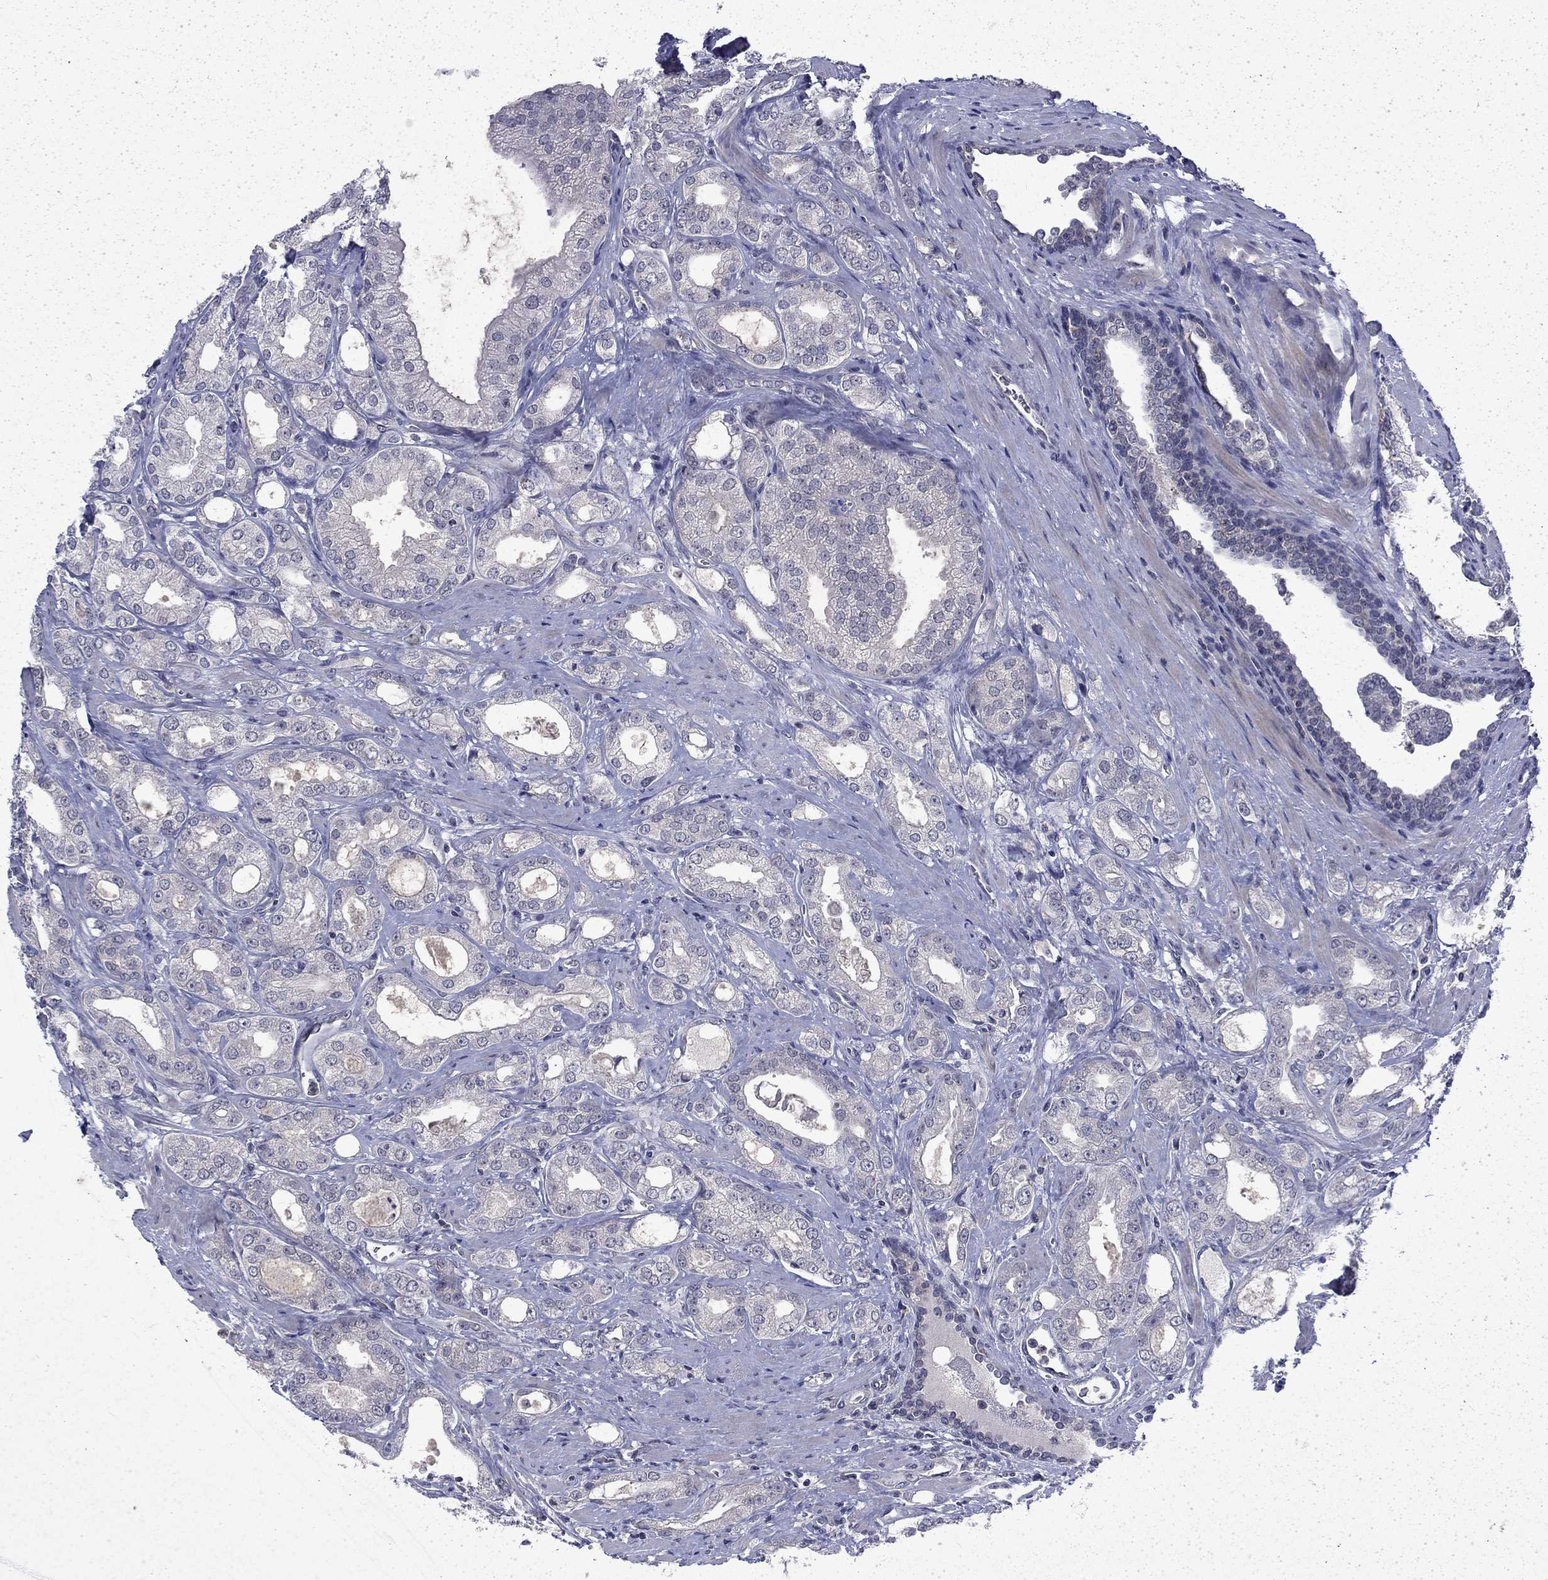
{"staining": {"intensity": "negative", "quantity": "none", "location": "none"}, "tissue": "prostate cancer", "cell_type": "Tumor cells", "image_type": "cancer", "snomed": [{"axis": "morphology", "description": "Adenocarcinoma, NOS"}, {"axis": "morphology", "description": "Adenocarcinoma, High grade"}, {"axis": "topography", "description": "Prostate"}], "caption": "Adenocarcinoma (prostate) stained for a protein using immunohistochemistry (IHC) displays no expression tumor cells.", "gene": "CHAT", "patient": {"sex": "male", "age": 70}}